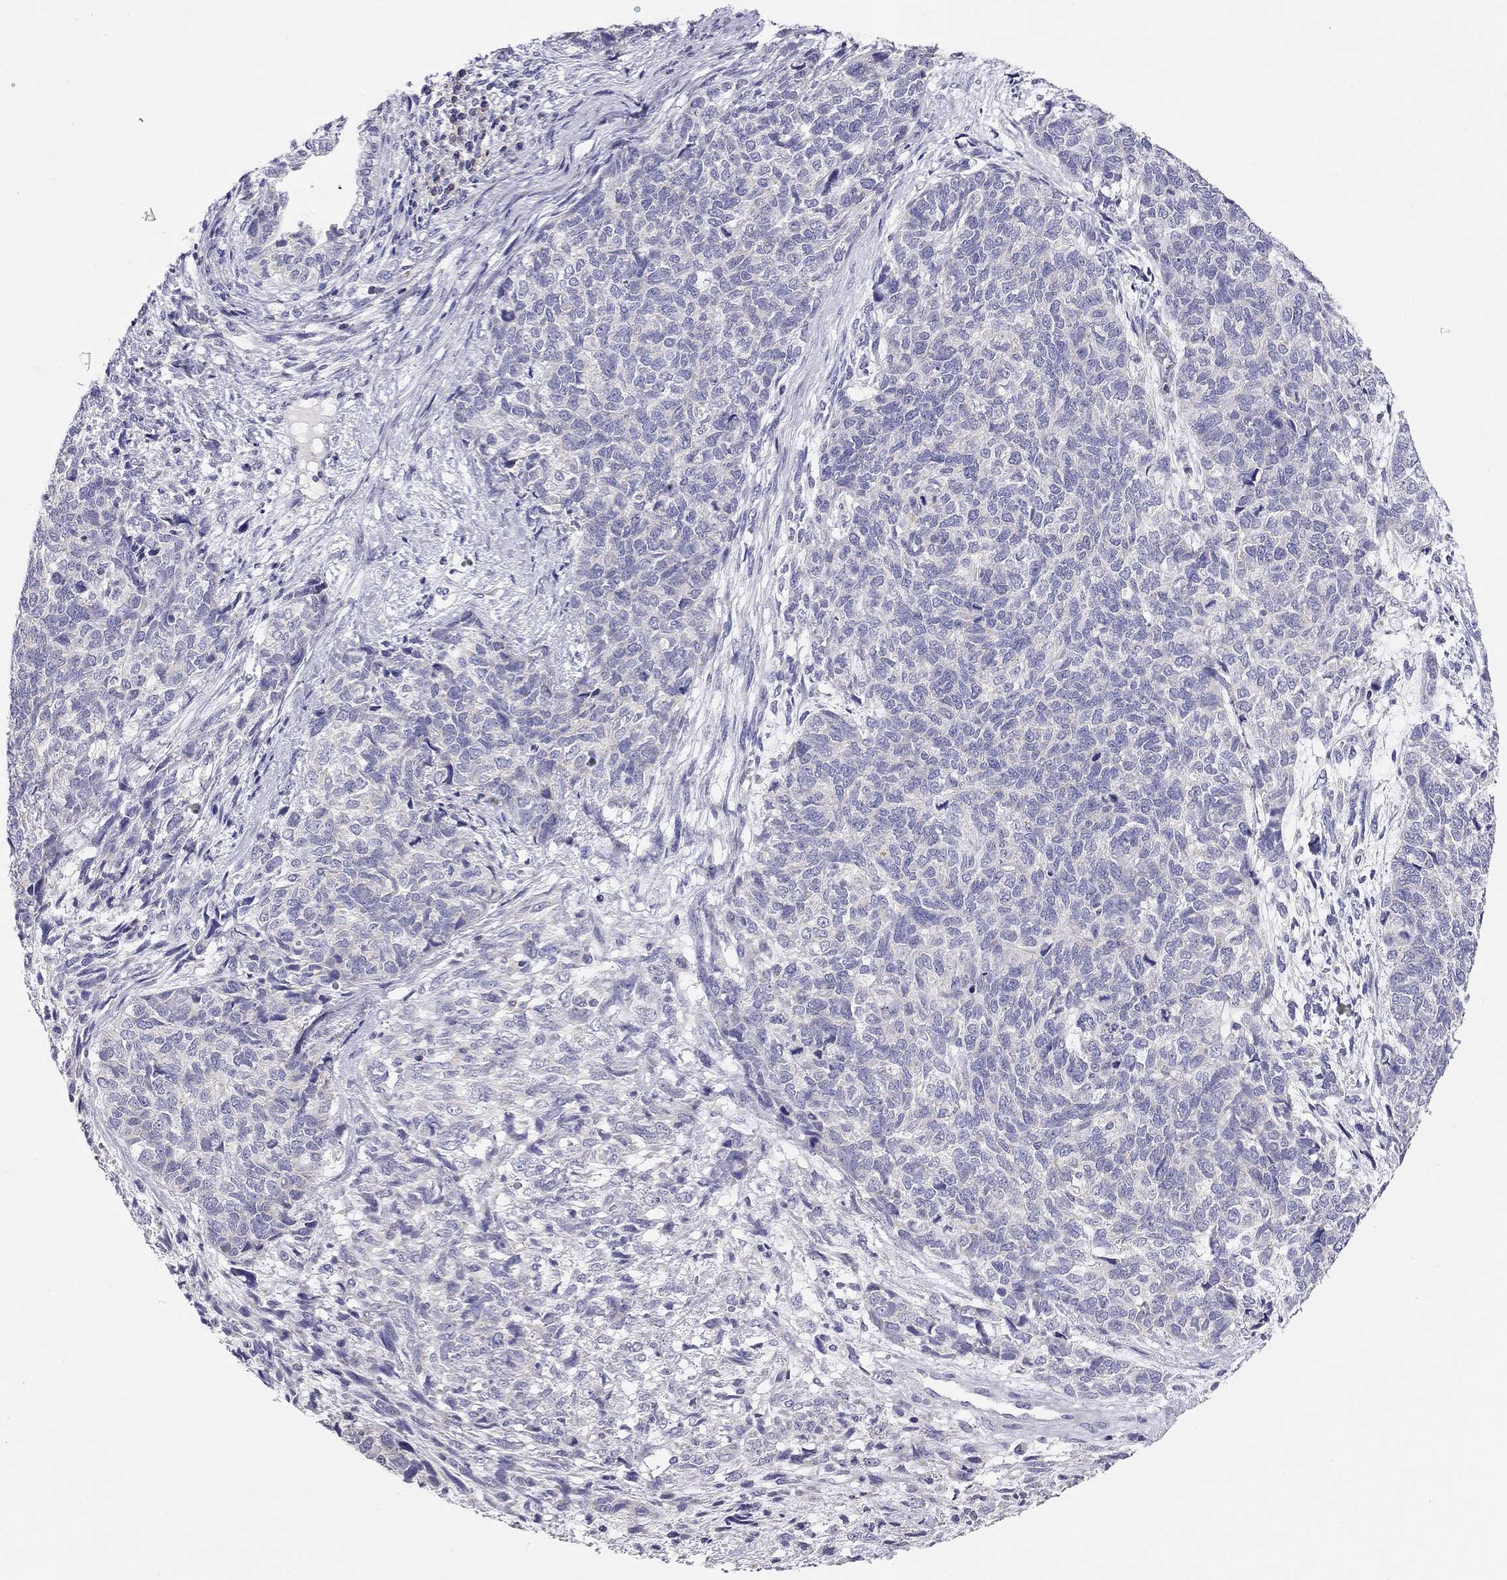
{"staining": {"intensity": "negative", "quantity": "none", "location": "none"}, "tissue": "cervical cancer", "cell_type": "Tumor cells", "image_type": "cancer", "snomed": [{"axis": "morphology", "description": "Squamous cell carcinoma, NOS"}, {"axis": "topography", "description": "Cervix"}], "caption": "DAB (3,3'-diaminobenzidine) immunohistochemical staining of cervical squamous cell carcinoma displays no significant positivity in tumor cells.", "gene": "CITED1", "patient": {"sex": "female", "age": 63}}